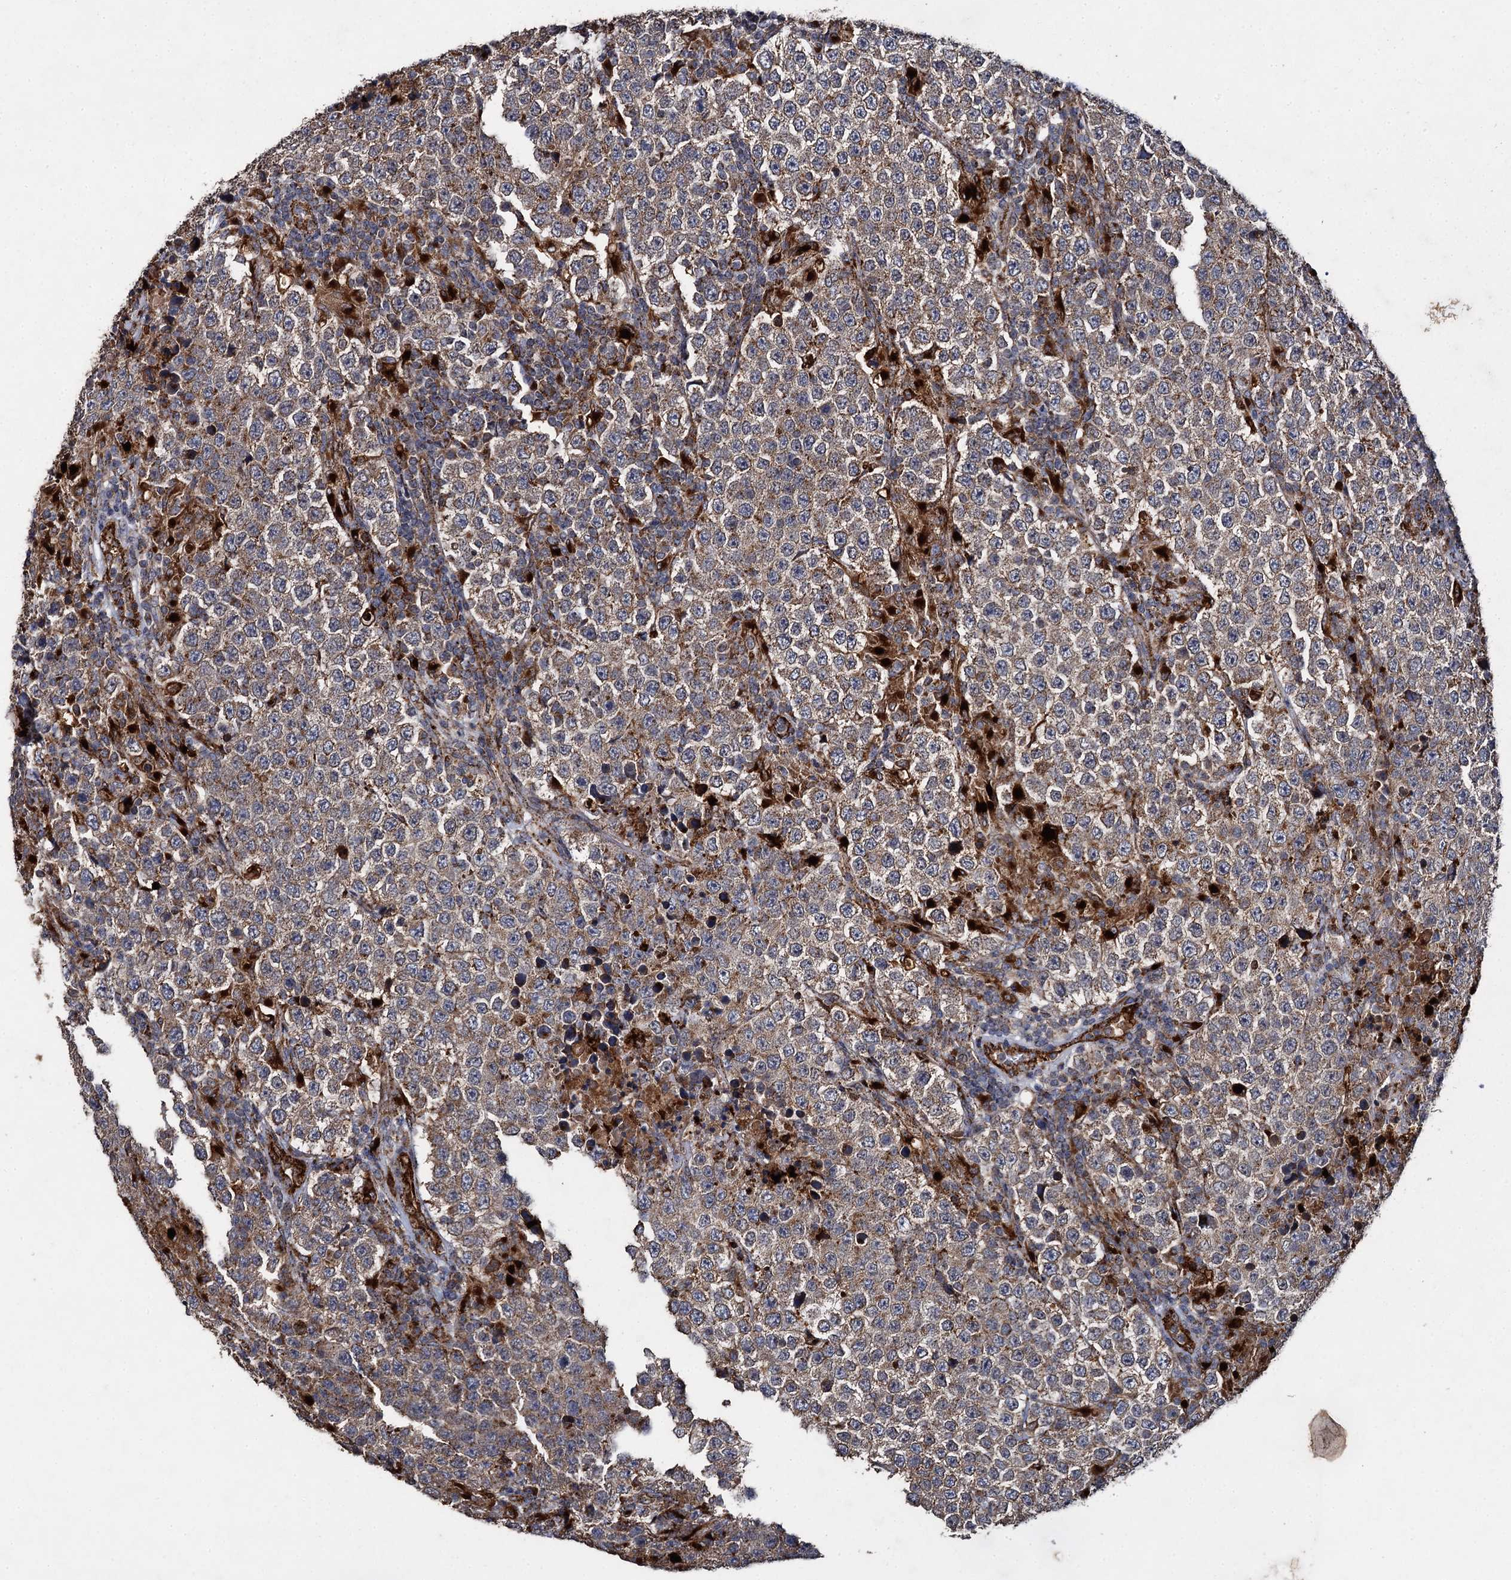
{"staining": {"intensity": "moderate", "quantity": "25%-75%", "location": "cytoplasmic/membranous"}, "tissue": "testis cancer", "cell_type": "Tumor cells", "image_type": "cancer", "snomed": [{"axis": "morphology", "description": "Normal tissue, NOS"}, {"axis": "morphology", "description": "Urothelial carcinoma, High grade"}, {"axis": "morphology", "description": "Seminoma, NOS"}, {"axis": "morphology", "description": "Carcinoma, Embryonal, NOS"}, {"axis": "topography", "description": "Urinary bladder"}, {"axis": "topography", "description": "Testis"}], "caption": "Brown immunohistochemical staining in testis cancer exhibits moderate cytoplasmic/membranous expression in about 25%-75% of tumor cells.", "gene": "GBA1", "patient": {"sex": "male", "age": 41}}